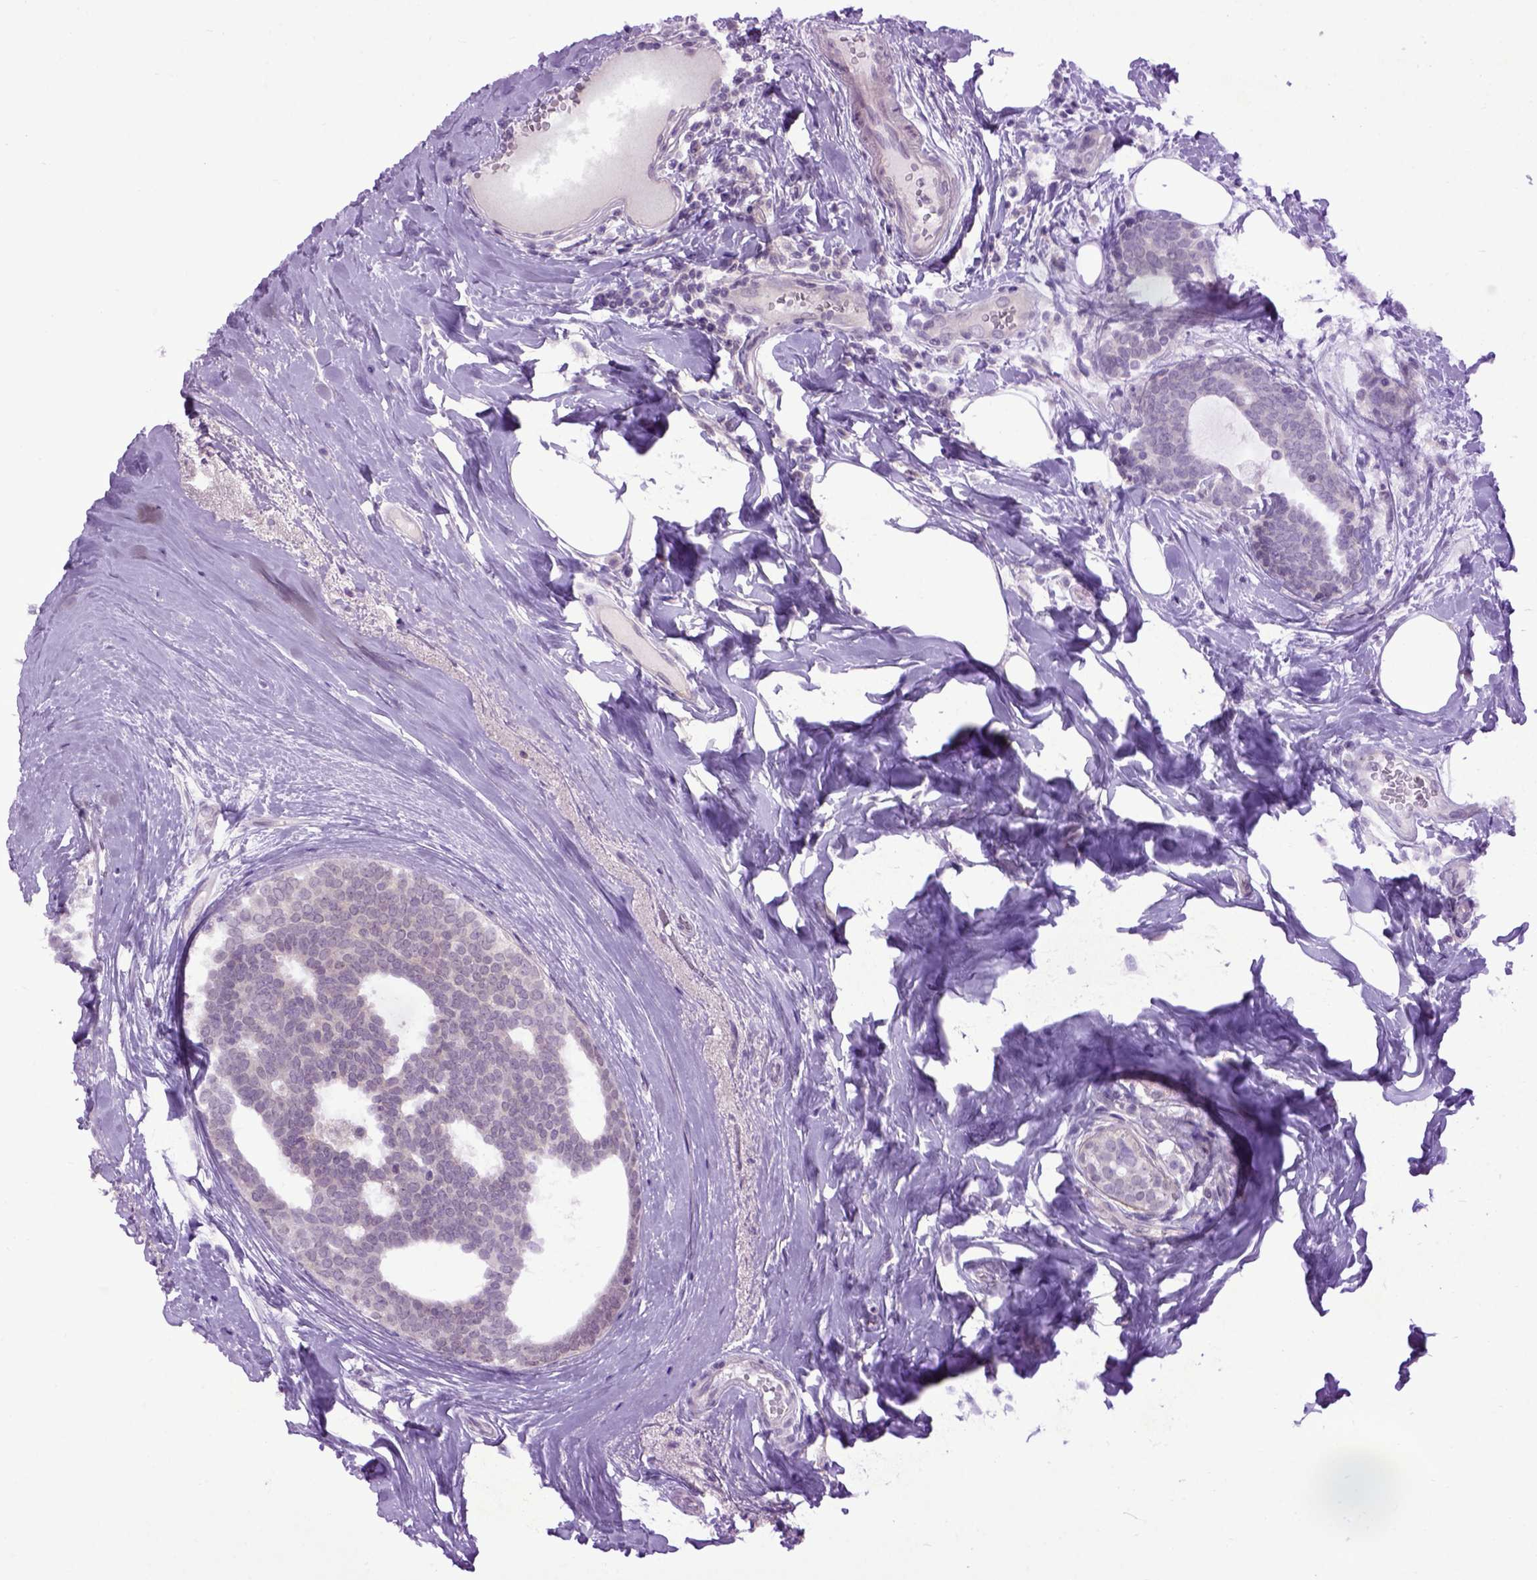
{"staining": {"intensity": "negative", "quantity": "none", "location": "none"}, "tissue": "breast cancer", "cell_type": "Tumor cells", "image_type": "cancer", "snomed": [{"axis": "morphology", "description": "Intraductal carcinoma, in situ"}, {"axis": "morphology", "description": "Duct carcinoma"}, {"axis": "morphology", "description": "Lobular carcinoma, in situ"}, {"axis": "topography", "description": "Breast"}], "caption": "An immunohistochemistry micrograph of breast intraductal carcinoma,  in situ is shown. There is no staining in tumor cells of breast intraductal carcinoma,  in situ.", "gene": "EMILIN3", "patient": {"sex": "female", "age": 44}}